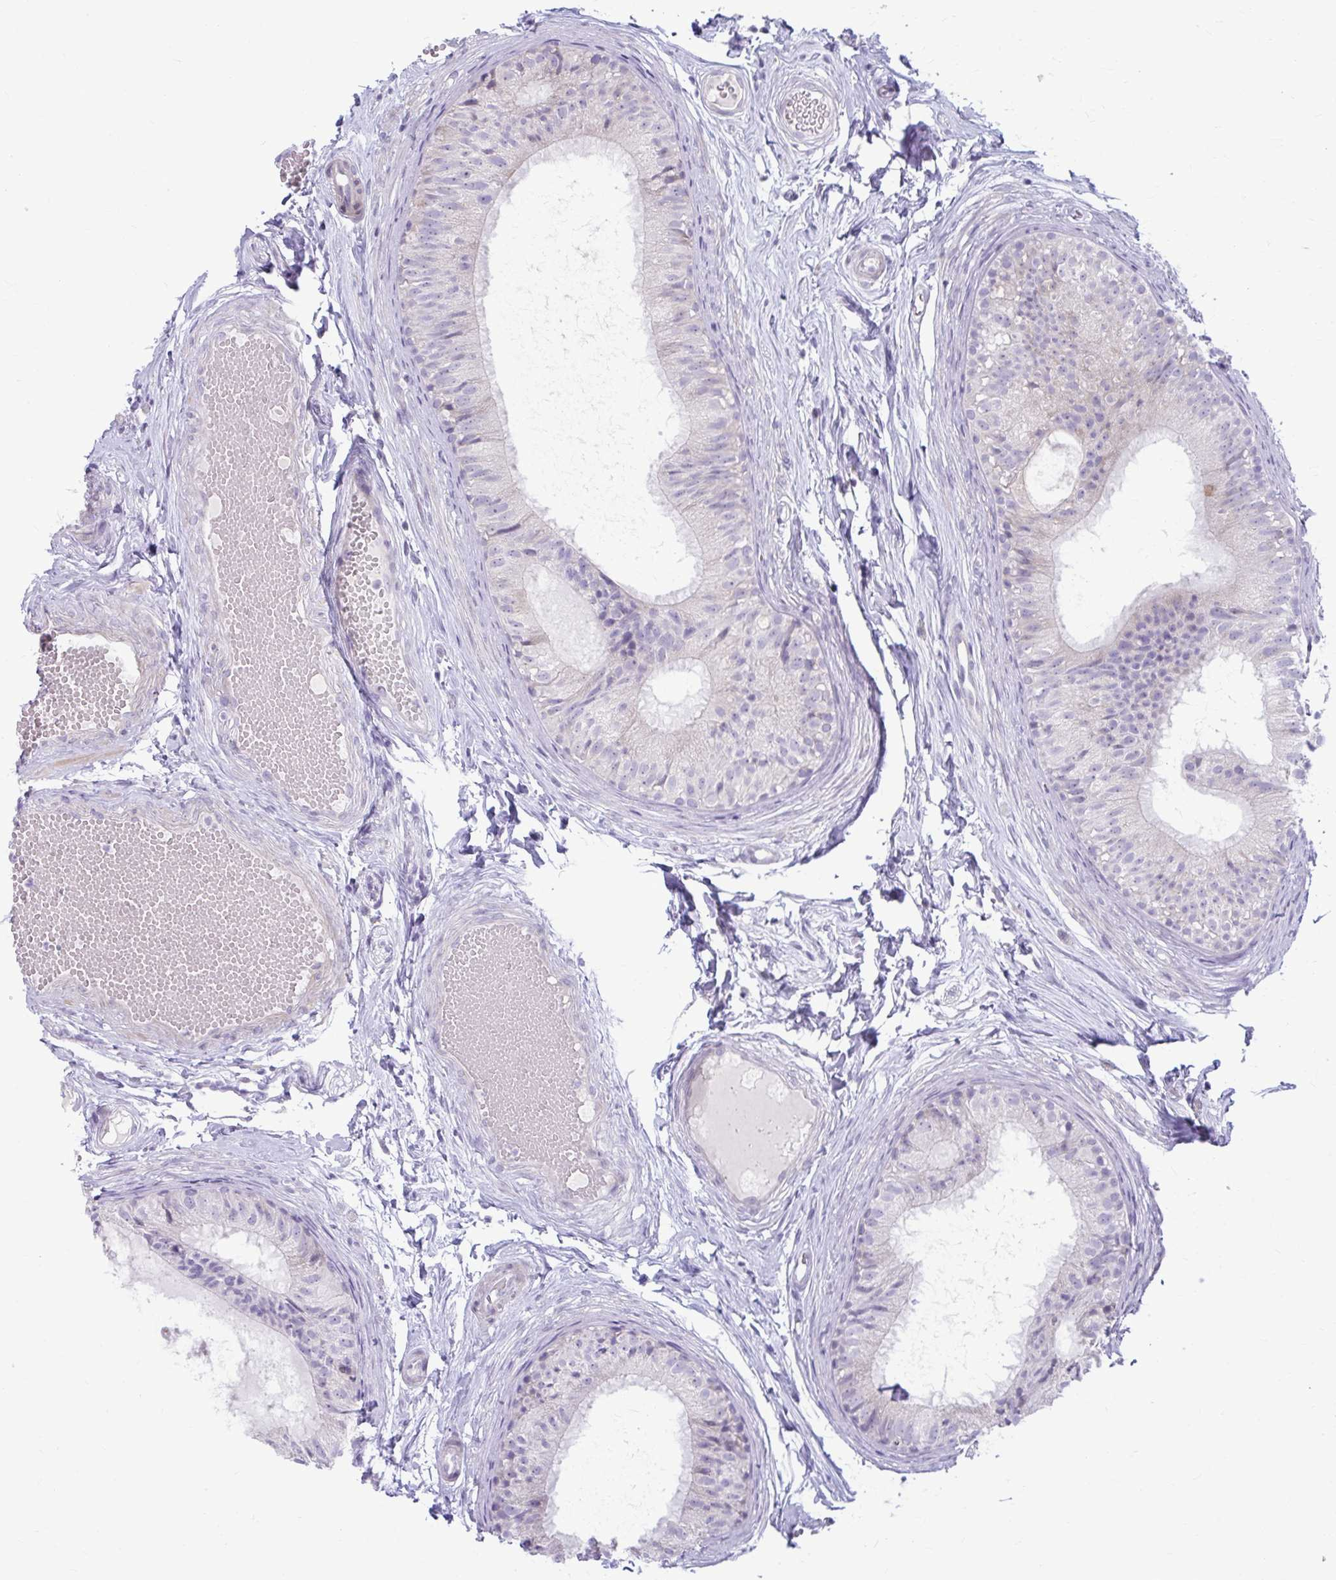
{"staining": {"intensity": "moderate", "quantity": "<25%", "location": "cytoplasmic/membranous"}, "tissue": "epididymis", "cell_type": "Glandular cells", "image_type": "normal", "snomed": [{"axis": "morphology", "description": "Normal tissue, NOS"}, {"axis": "morphology", "description": "Seminoma, NOS"}, {"axis": "topography", "description": "Testis"}, {"axis": "topography", "description": "Epididymis"}], "caption": "Immunohistochemistry (IHC) (DAB (3,3'-diaminobenzidine)) staining of normal epididymis reveals moderate cytoplasmic/membranous protein positivity in approximately <25% of glandular cells.", "gene": "MSMO1", "patient": {"sex": "male", "age": 34}}